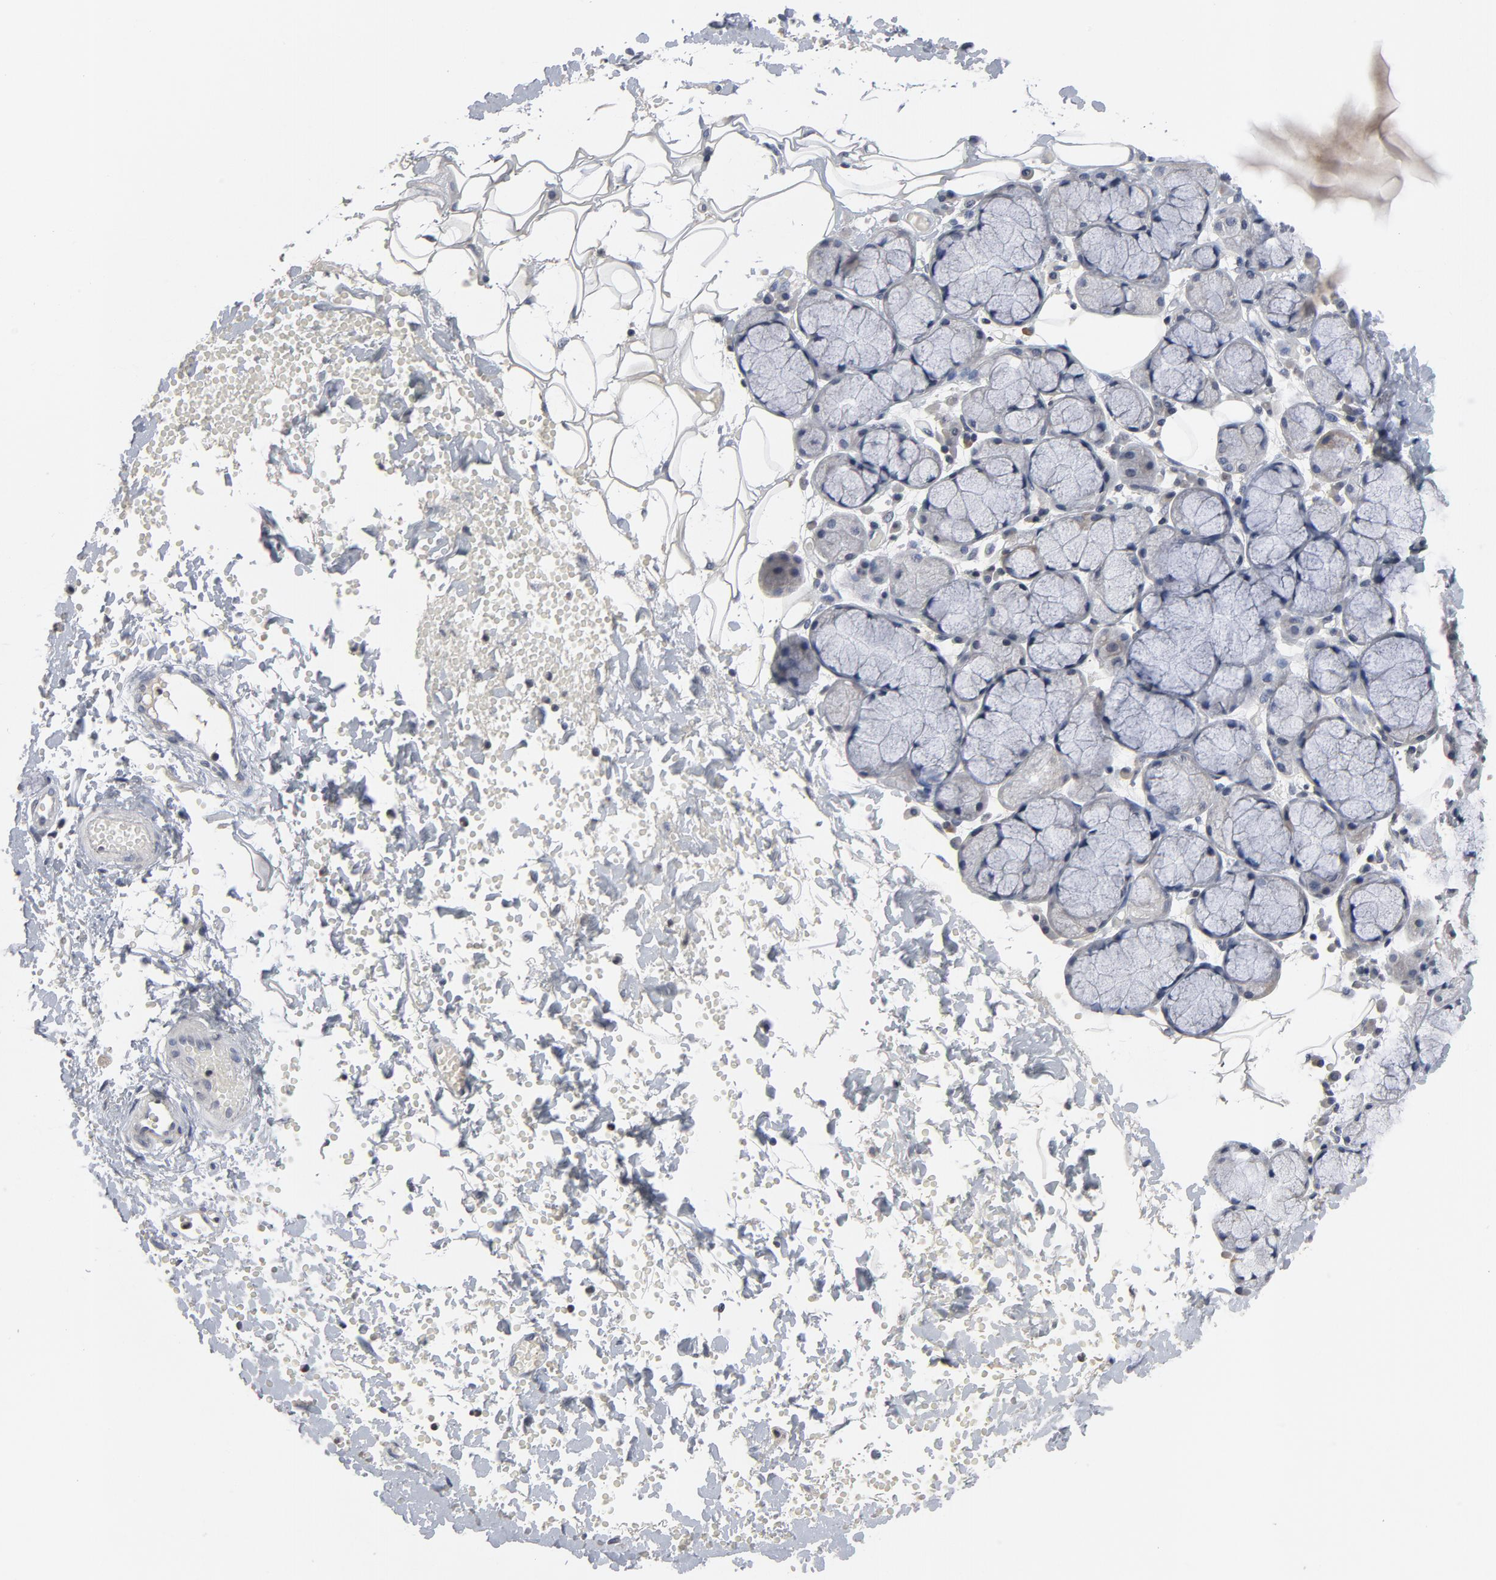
{"staining": {"intensity": "negative", "quantity": "none", "location": "none"}, "tissue": "salivary gland", "cell_type": "Glandular cells", "image_type": "normal", "snomed": [{"axis": "morphology", "description": "Normal tissue, NOS"}, {"axis": "topography", "description": "Skeletal muscle"}, {"axis": "topography", "description": "Oral tissue"}, {"axis": "topography", "description": "Salivary gland"}, {"axis": "topography", "description": "Peripheral nerve tissue"}], "caption": "Immunohistochemical staining of benign human salivary gland reveals no significant positivity in glandular cells. (Stains: DAB (3,3'-diaminobenzidine) immunohistochemistry with hematoxylin counter stain, Microscopy: brightfield microscopy at high magnification).", "gene": "TCL1A", "patient": {"sex": "male", "age": 54}}